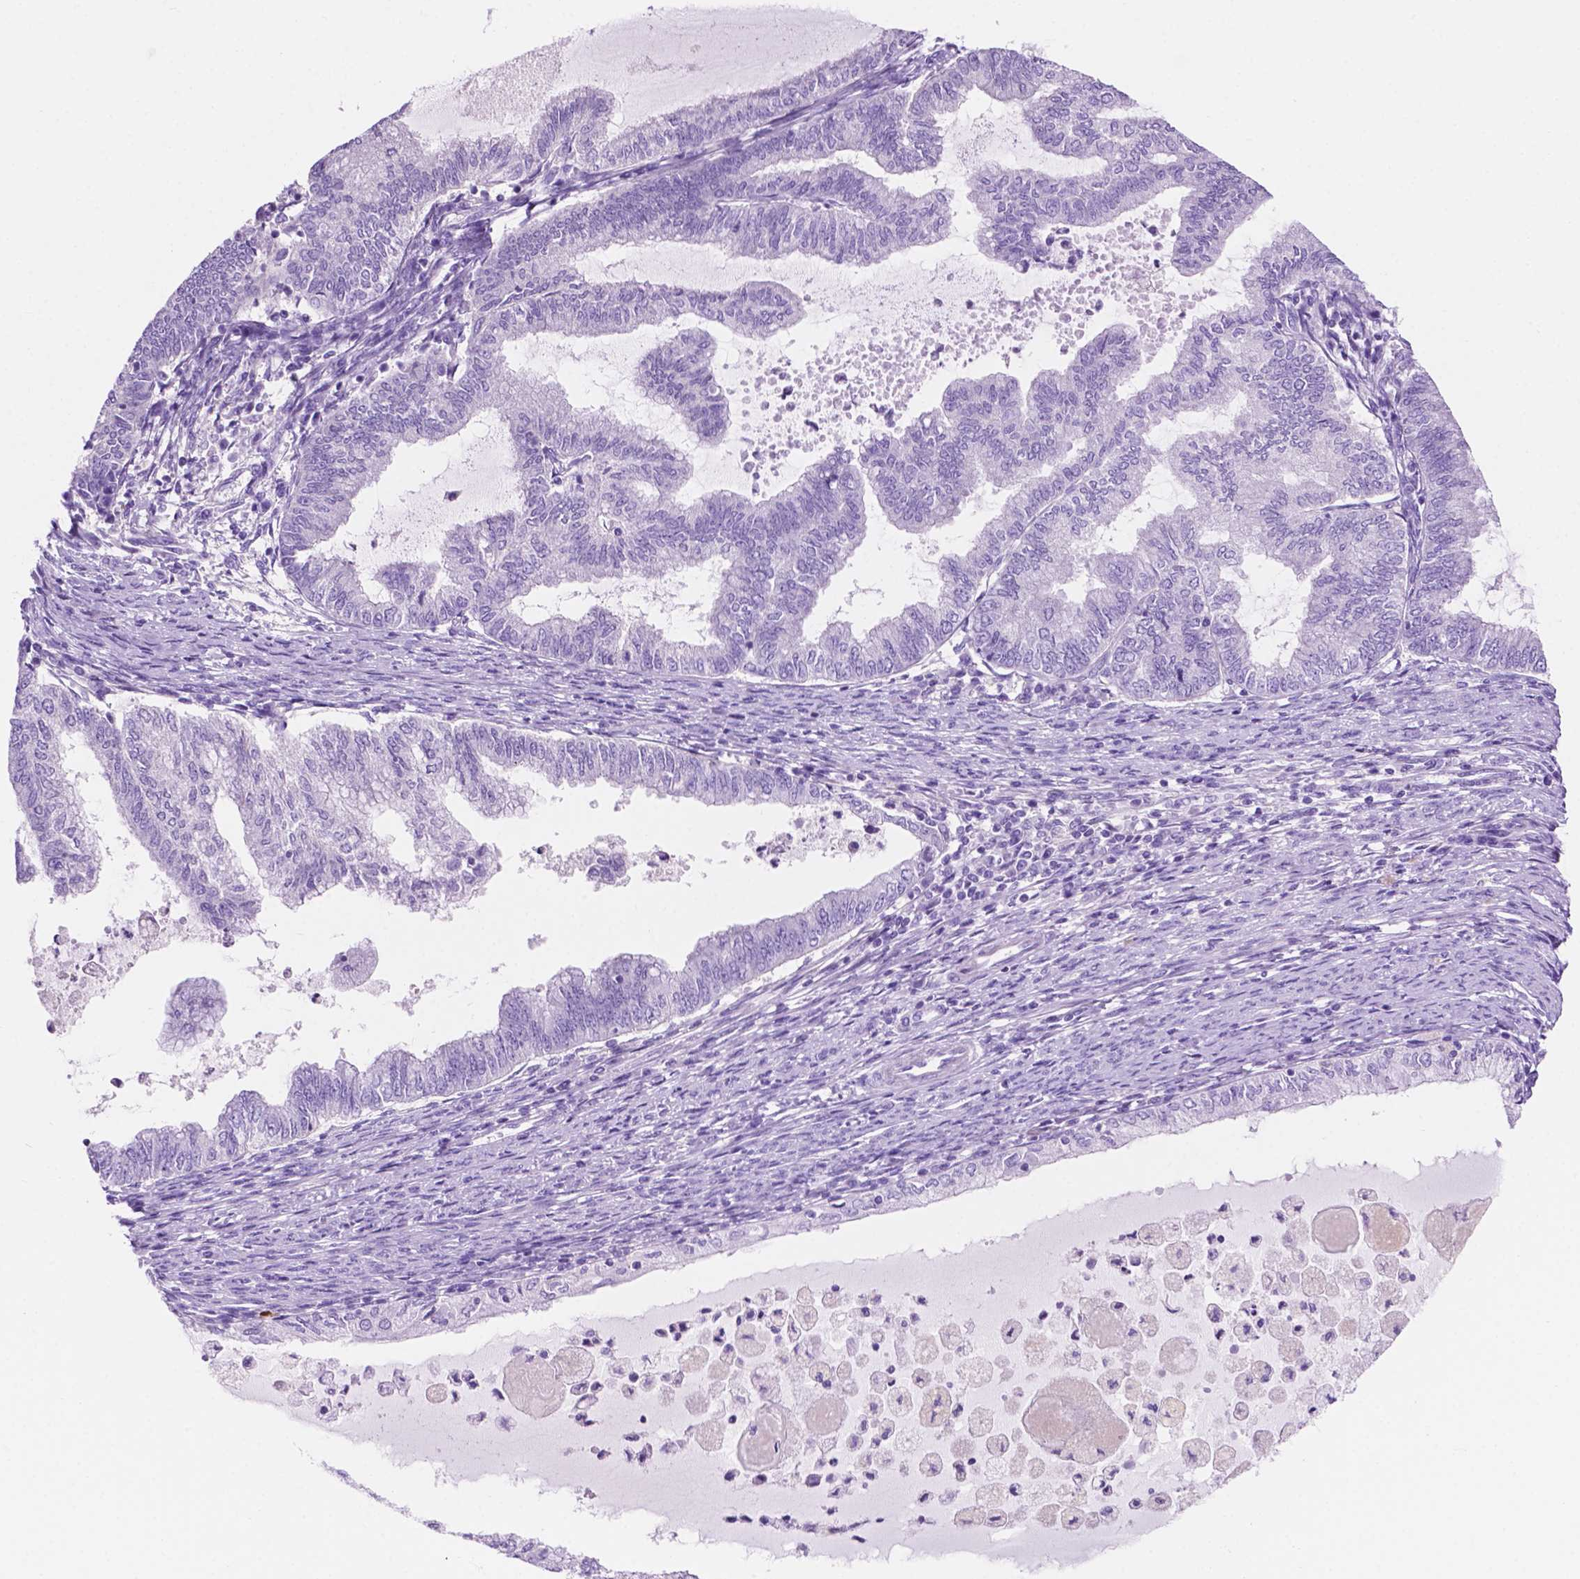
{"staining": {"intensity": "negative", "quantity": "none", "location": "none"}, "tissue": "endometrial cancer", "cell_type": "Tumor cells", "image_type": "cancer", "snomed": [{"axis": "morphology", "description": "Adenocarcinoma, NOS"}, {"axis": "topography", "description": "Endometrium"}], "caption": "The image demonstrates no staining of tumor cells in endometrial cancer.", "gene": "IGFN1", "patient": {"sex": "female", "age": 79}}